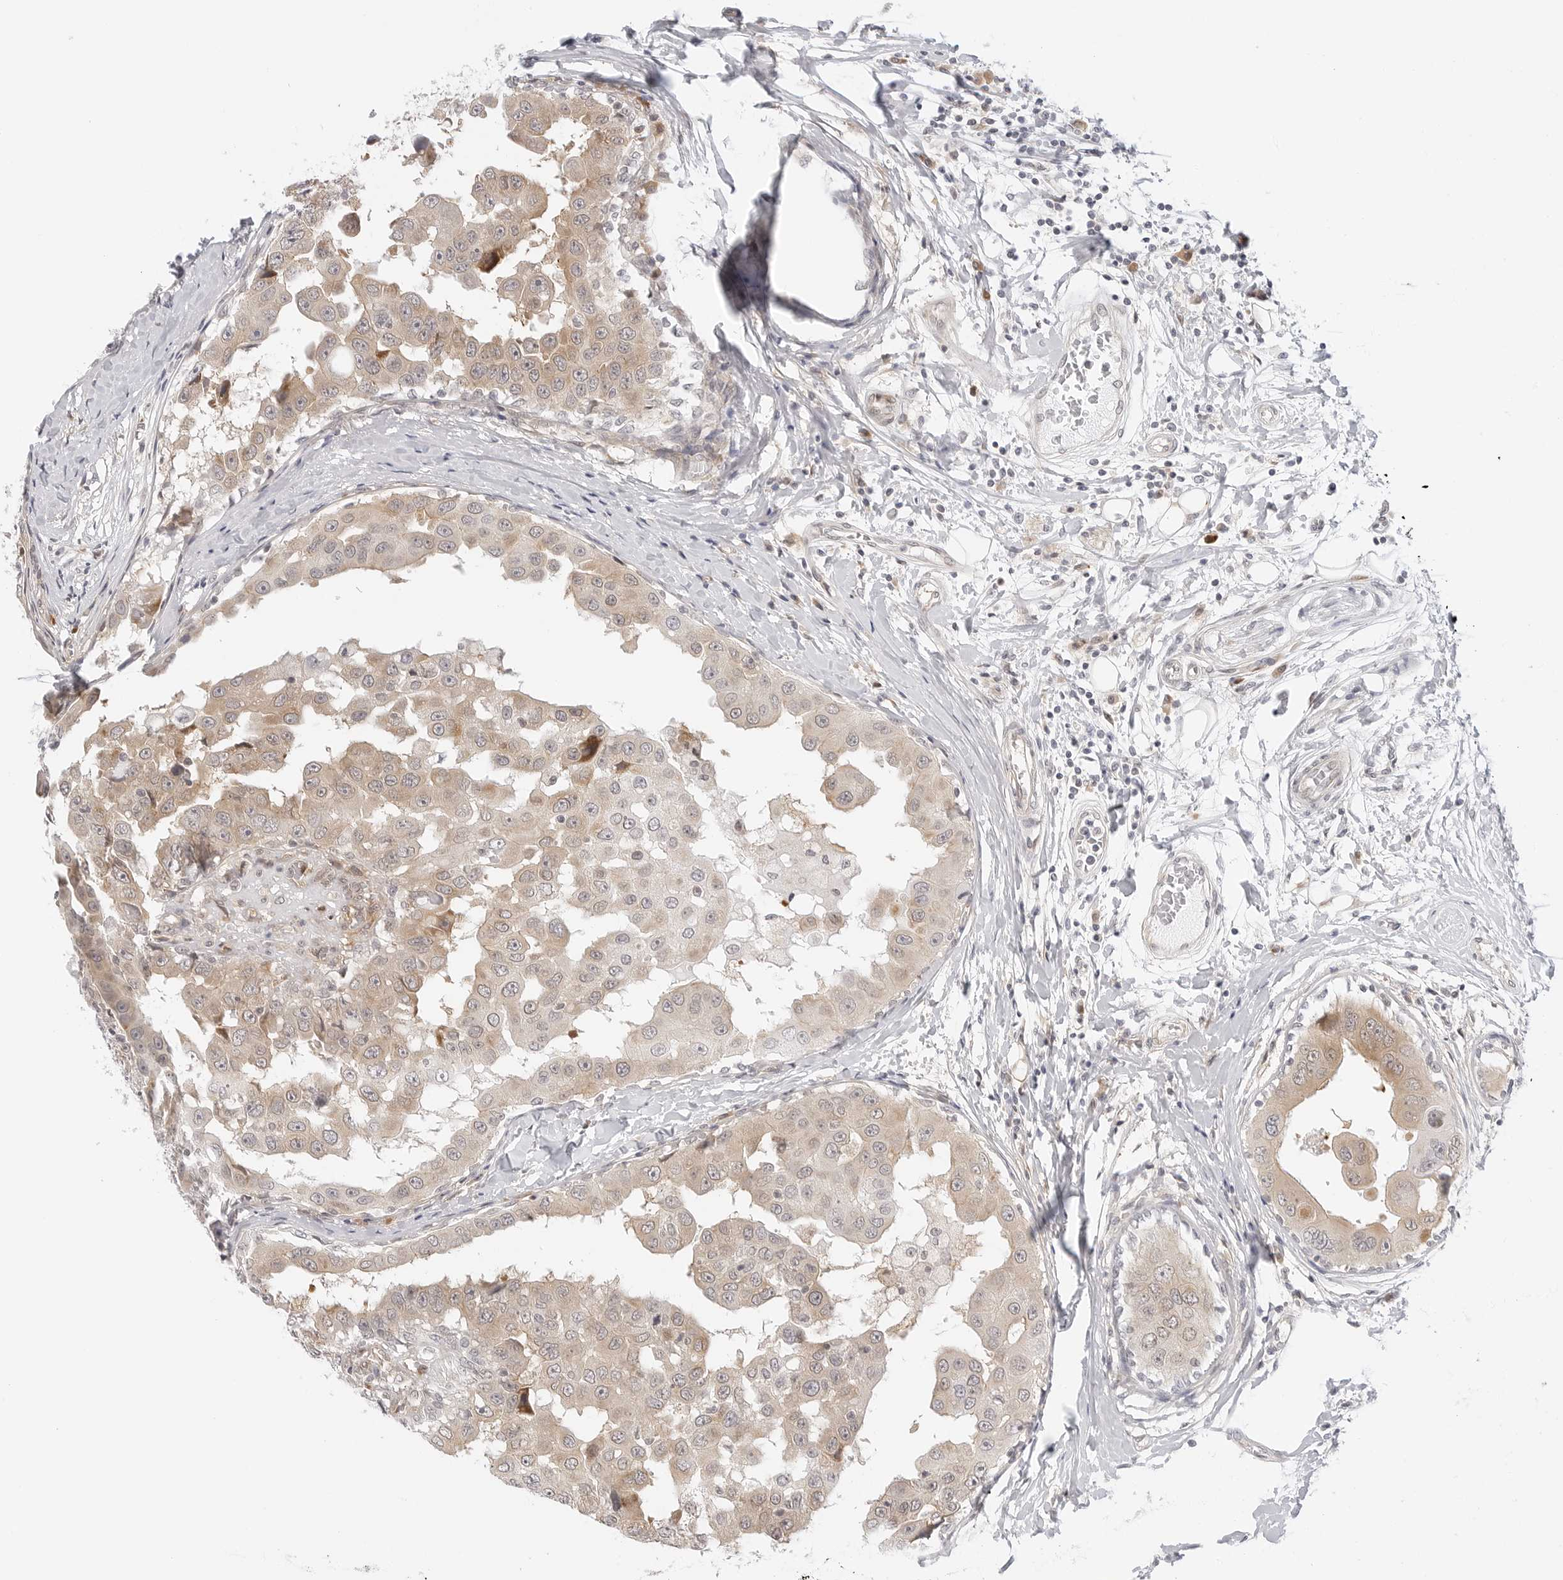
{"staining": {"intensity": "weak", "quantity": ">75%", "location": "cytoplasmic/membranous"}, "tissue": "breast cancer", "cell_type": "Tumor cells", "image_type": "cancer", "snomed": [{"axis": "morphology", "description": "Duct carcinoma"}, {"axis": "topography", "description": "Breast"}], "caption": "Intraductal carcinoma (breast) stained for a protein (brown) exhibits weak cytoplasmic/membranous positive positivity in approximately >75% of tumor cells.", "gene": "TCP1", "patient": {"sex": "female", "age": 27}}